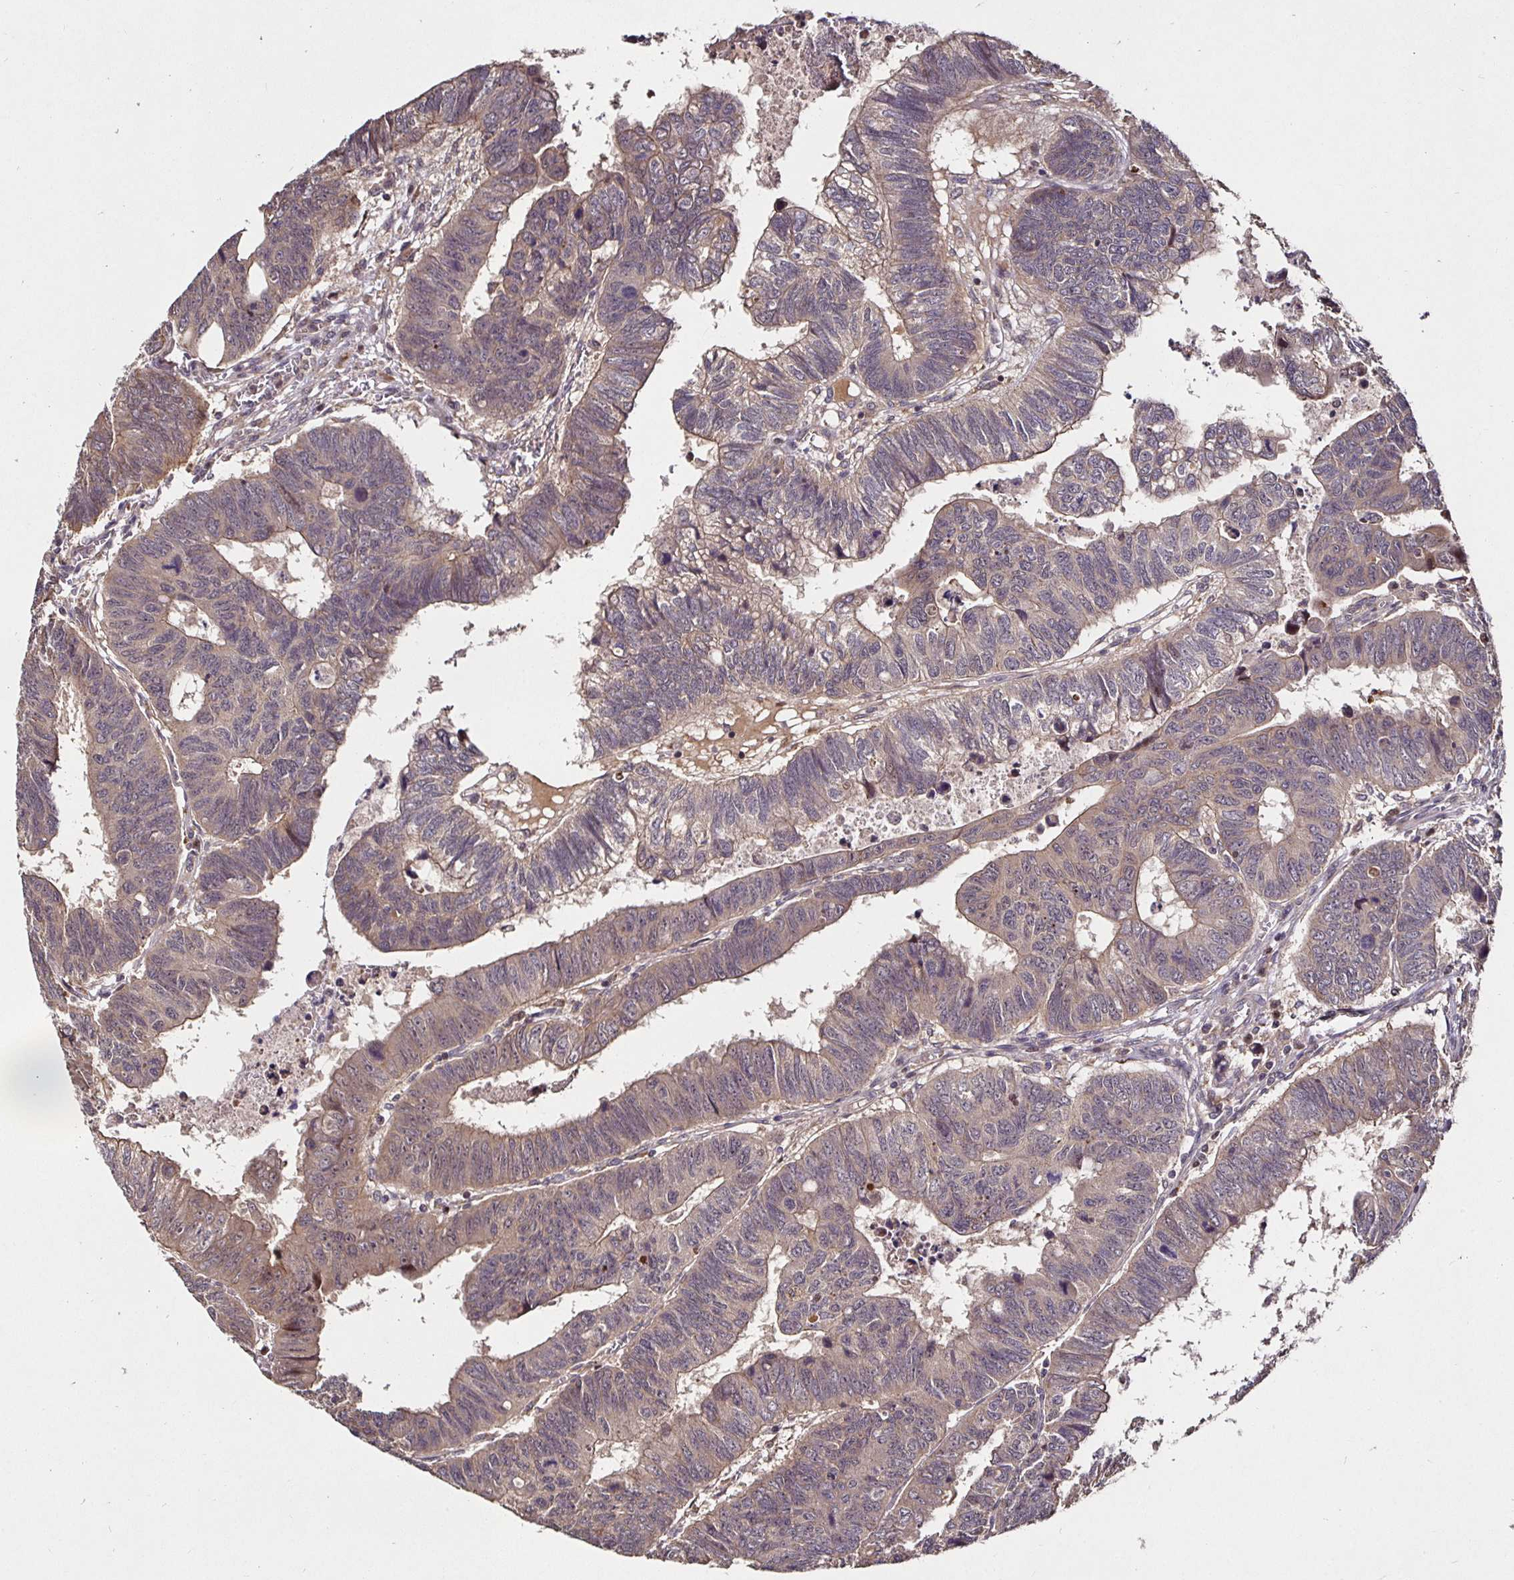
{"staining": {"intensity": "weak", "quantity": "25%-75%", "location": "cytoplasmic/membranous"}, "tissue": "colorectal cancer", "cell_type": "Tumor cells", "image_type": "cancer", "snomed": [{"axis": "morphology", "description": "Adenocarcinoma, NOS"}, {"axis": "topography", "description": "Colon"}], "caption": "Colorectal cancer (adenocarcinoma) stained for a protein (brown) reveals weak cytoplasmic/membranous positive positivity in about 25%-75% of tumor cells.", "gene": "SMYD3", "patient": {"sex": "male", "age": 62}}